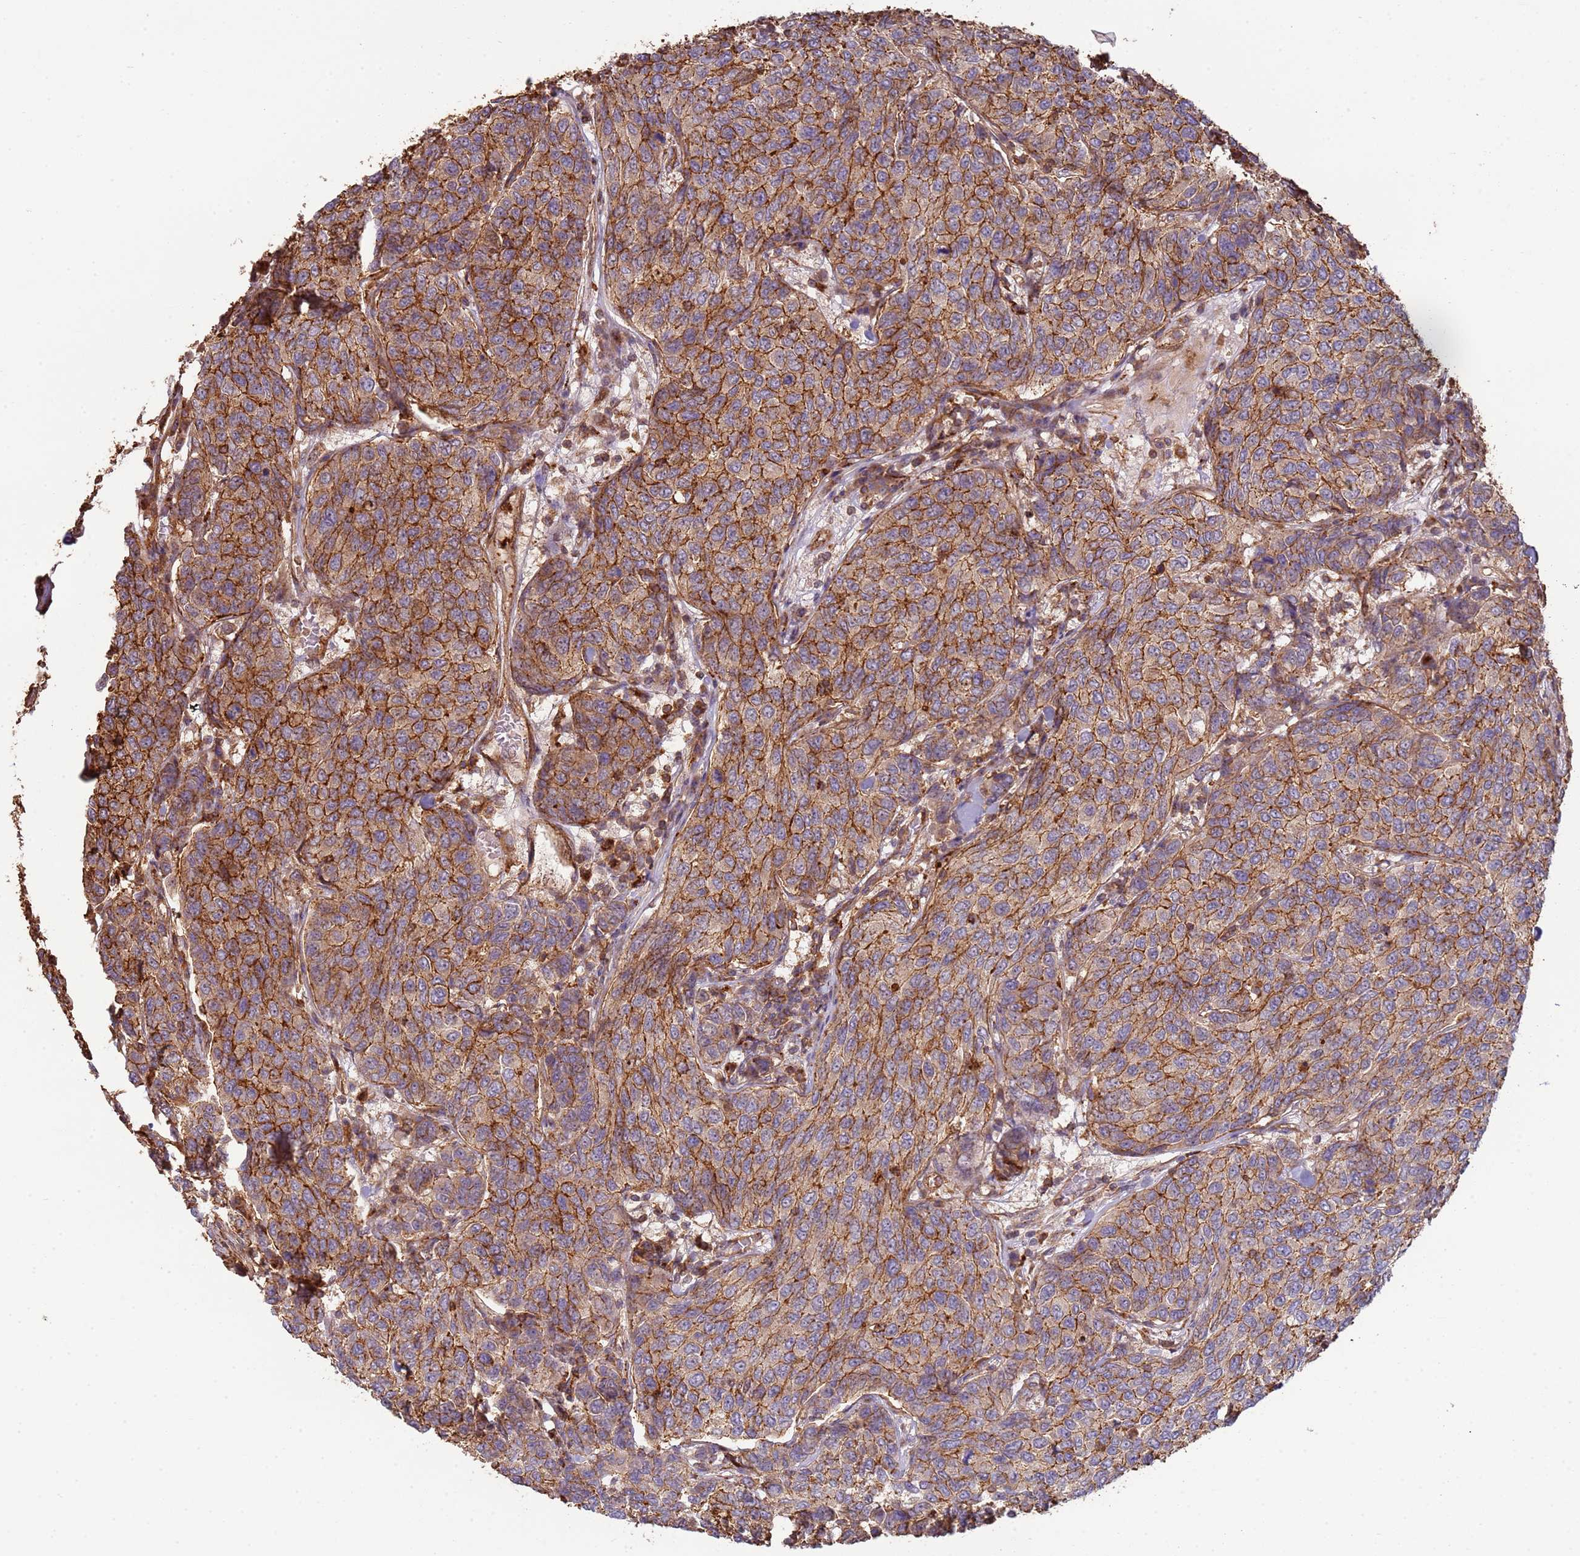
{"staining": {"intensity": "moderate", "quantity": ">75%", "location": "cytoplasmic/membranous"}, "tissue": "breast cancer", "cell_type": "Tumor cells", "image_type": "cancer", "snomed": [{"axis": "morphology", "description": "Duct carcinoma"}, {"axis": "topography", "description": "Breast"}], "caption": "Immunohistochemical staining of human breast cancer (invasive ductal carcinoma) demonstrates medium levels of moderate cytoplasmic/membranous staining in approximately >75% of tumor cells. (DAB (3,3'-diaminobenzidine) = brown stain, brightfield microscopy at high magnification).", "gene": "NDUFAF4", "patient": {"sex": "female", "age": 55}}